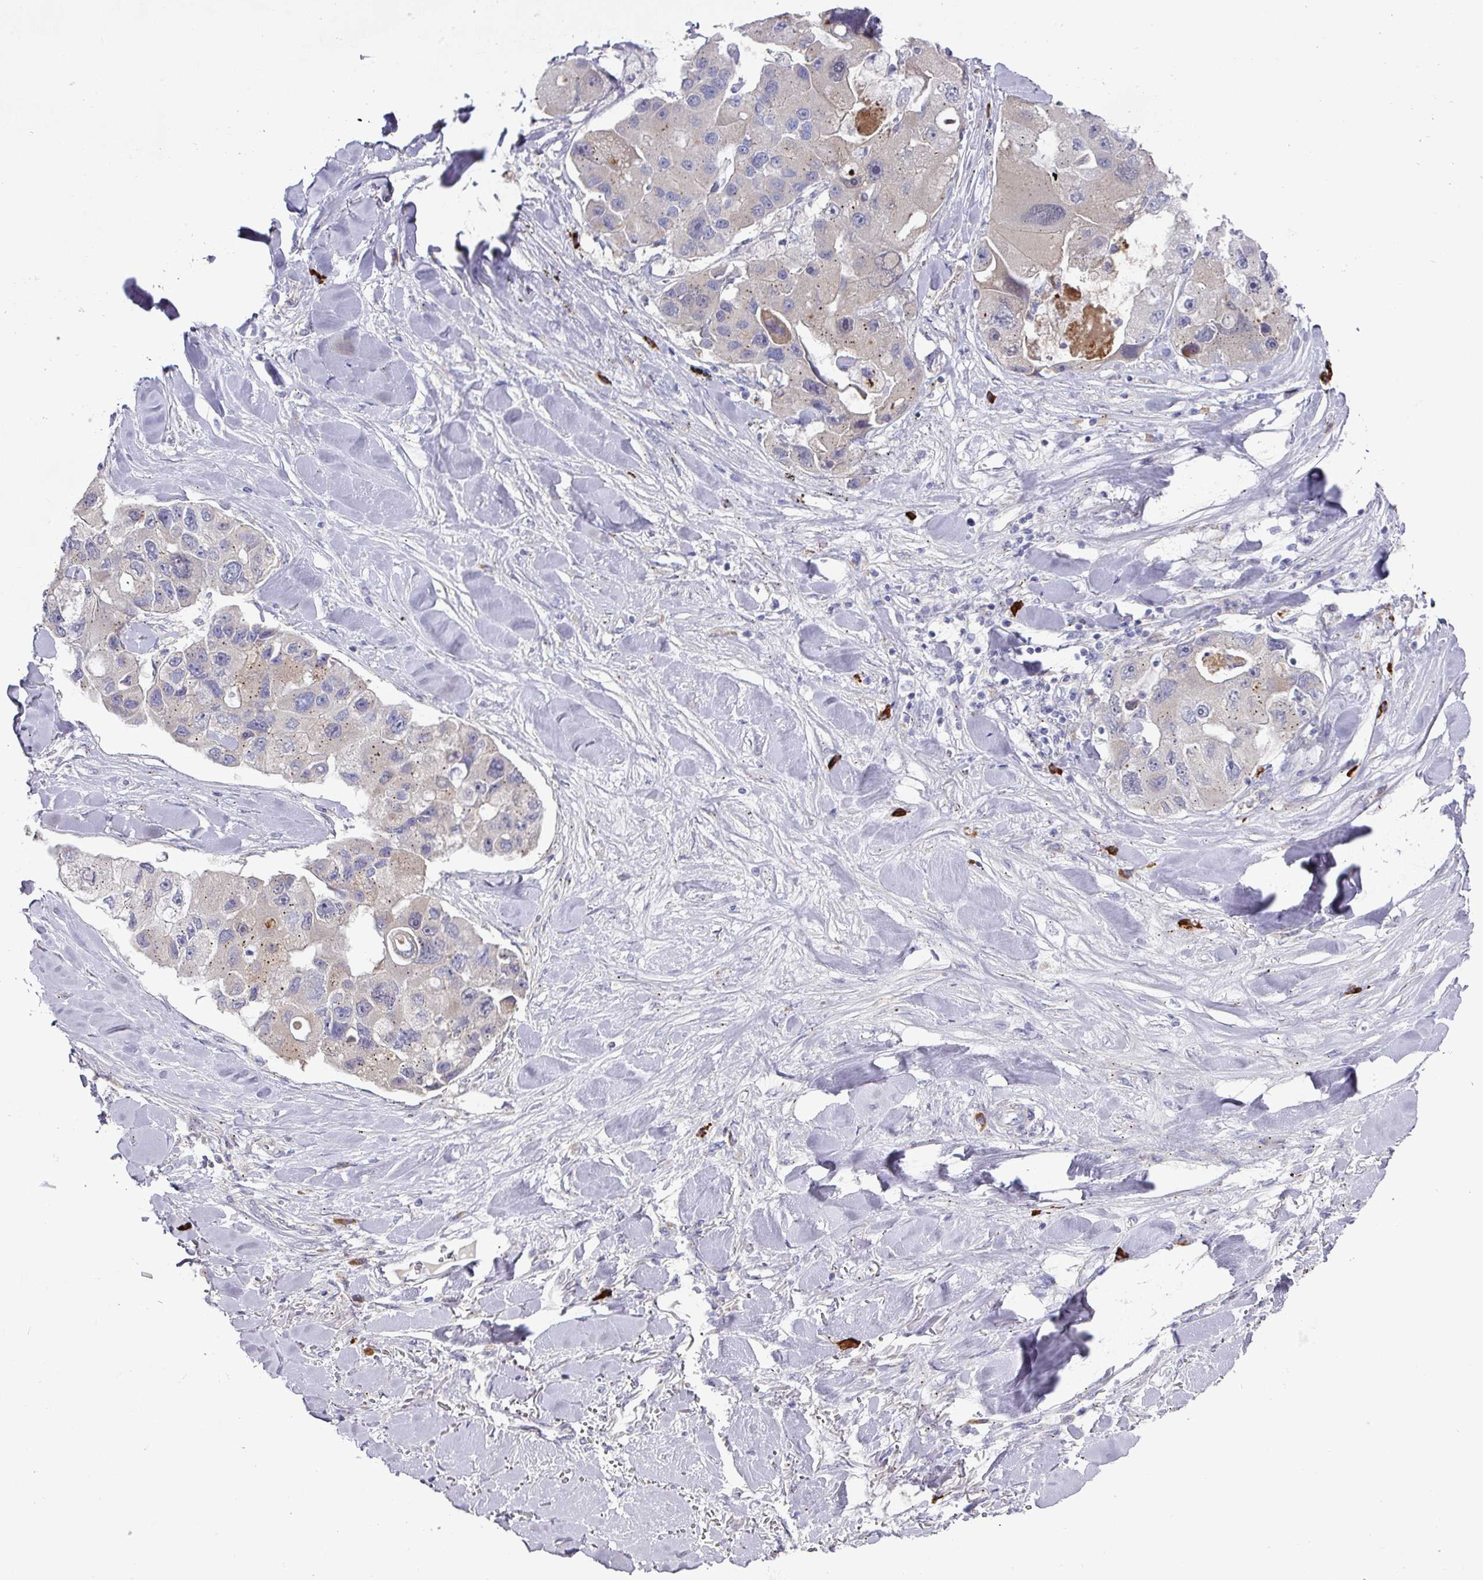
{"staining": {"intensity": "weak", "quantity": "25%-75%", "location": "cytoplasmic/membranous"}, "tissue": "lung cancer", "cell_type": "Tumor cells", "image_type": "cancer", "snomed": [{"axis": "morphology", "description": "Adenocarcinoma, NOS"}, {"axis": "topography", "description": "Lung"}], "caption": "Human lung adenocarcinoma stained with a brown dye shows weak cytoplasmic/membranous positive expression in approximately 25%-75% of tumor cells.", "gene": "IL4R", "patient": {"sex": "female", "age": 54}}